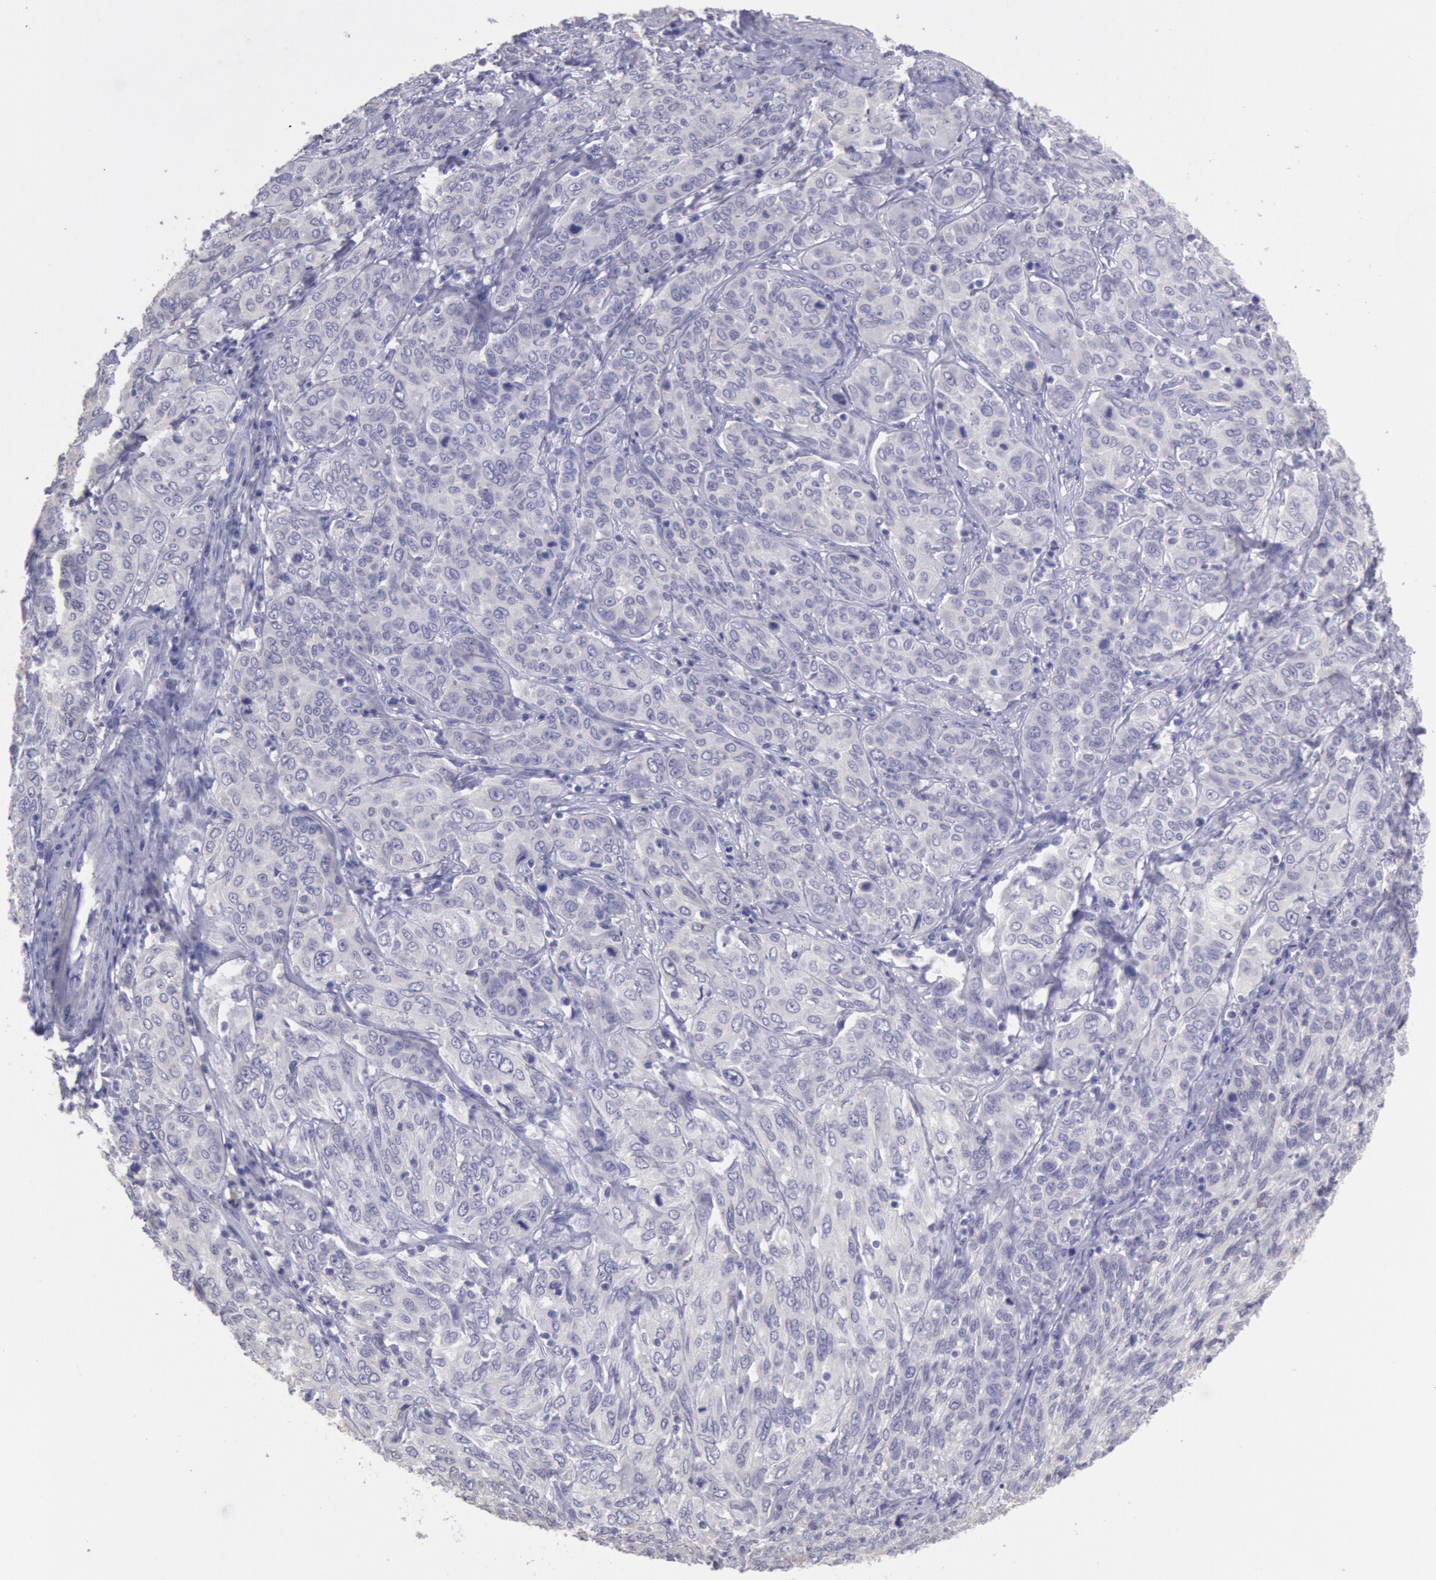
{"staining": {"intensity": "negative", "quantity": "none", "location": "none"}, "tissue": "cervical cancer", "cell_type": "Tumor cells", "image_type": "cancer", "snomed": [{"axis": "morphology", "description": "Squamous cell carcinoma, NOS"}, {"axis": "topography", "description": "Cervix"}], "caption": "Immunohistochemical staining of human cervical squamous cell carcinoma shows no significant staining in tumor cells.", "gene": "MYH7", "patient": {"sex": "female", "age": 38}}